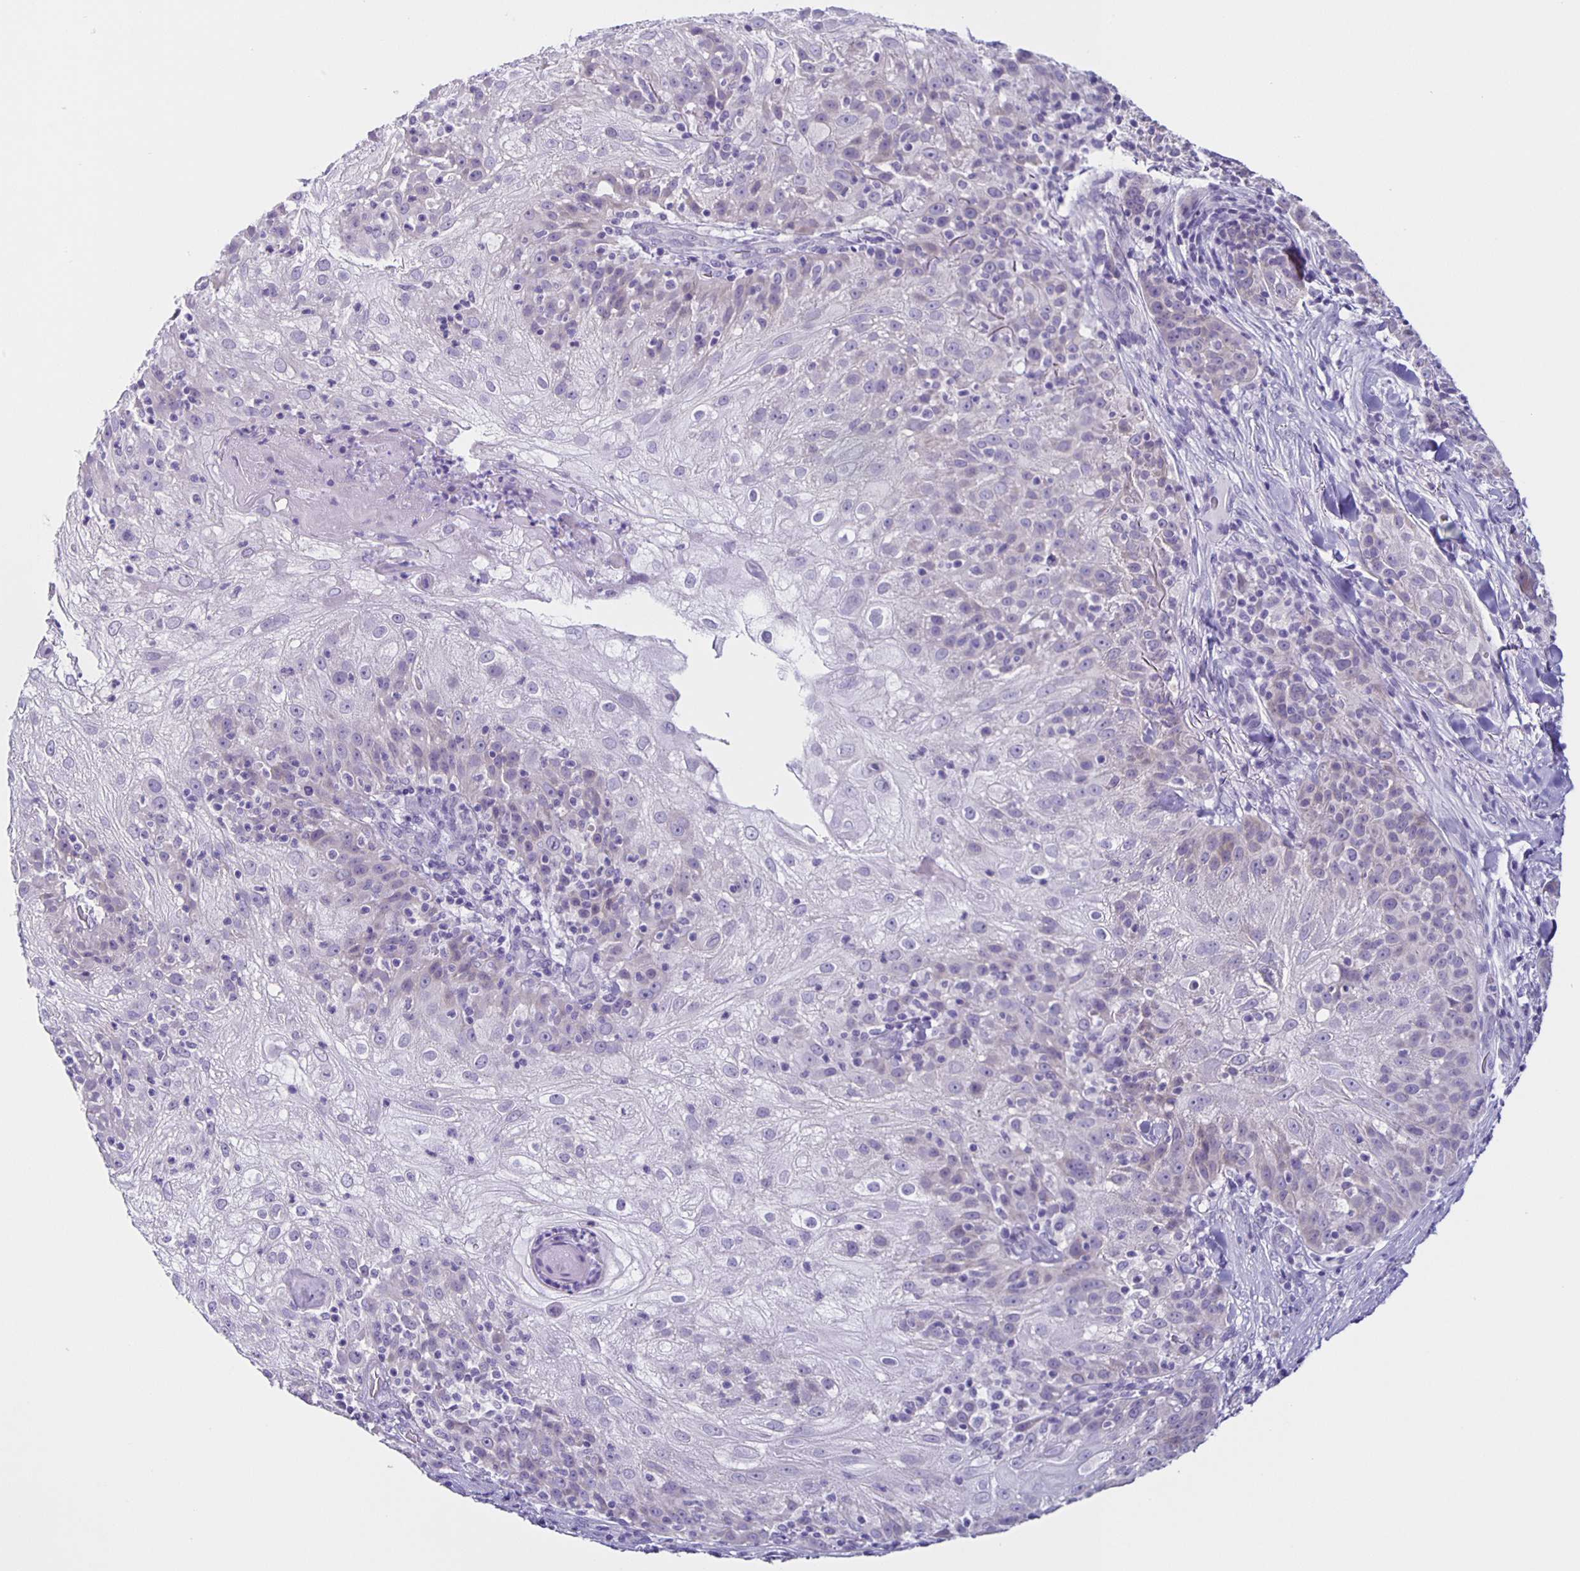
{"staining": {"intensity": "negative", "quantity": "none", "location": "none"}, "tissue": "skin cancer", "cell_type": "Tumor cells", "image_type": "cancer", "snomed": [{"axis": "morphology", "description": "Normal tissue, NOS"}, {"axis": "morphology", "description": "Squamous cell carcinoma, NOS"}, {"axis": "topography", "description": "Skin"}], "caption": "Immunohistochemistry (IHC) image of neoplastic tissue: skin squamous cell carcinoma stained with DAB exhibits no significant protein expression in tumor cells.", "gene": "SLC12A3", "patient": {"sex": "female", "age": 83}}